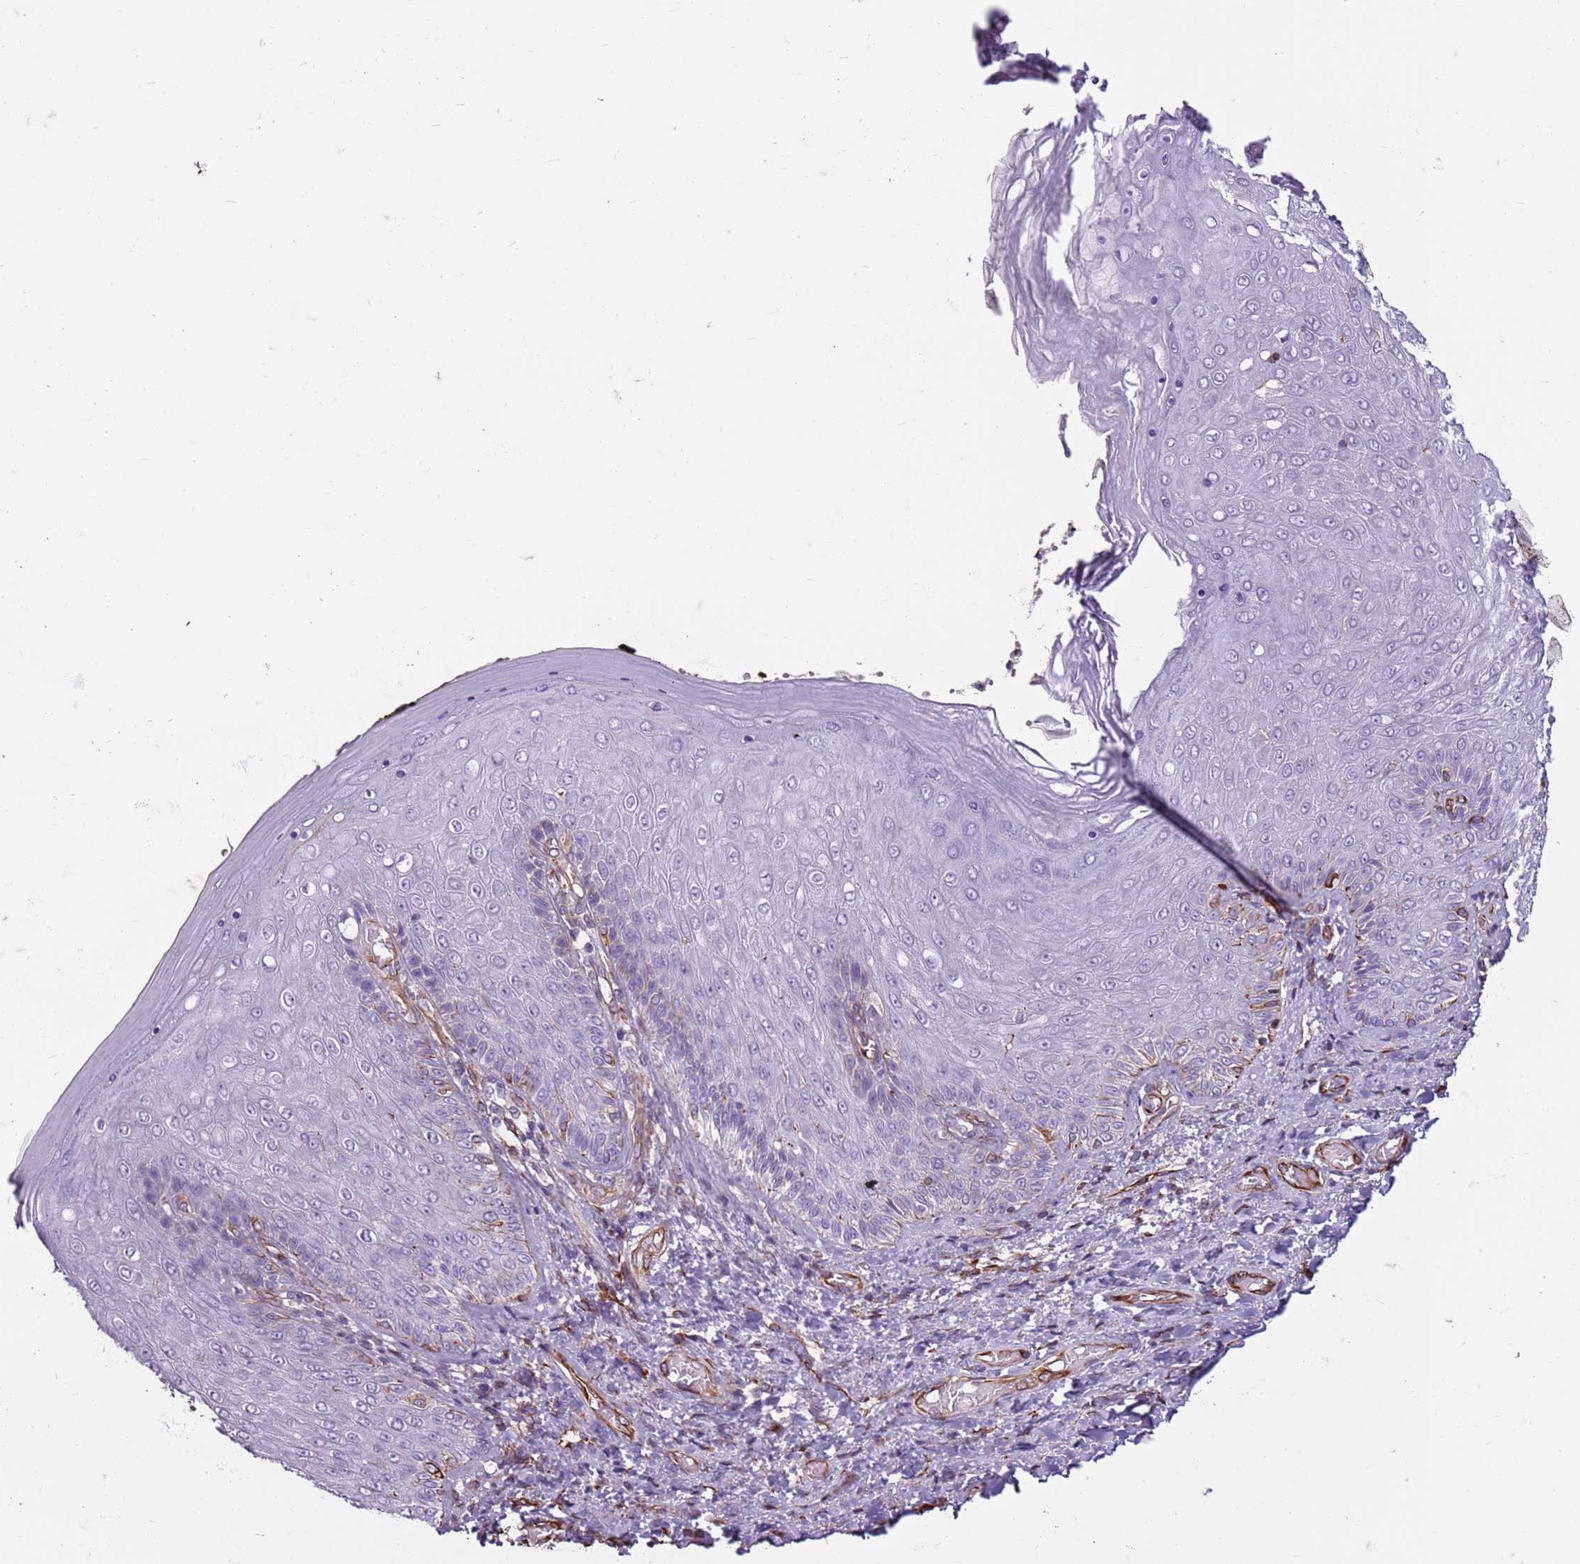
{"staining": {"intensity": "strong", "quantity": "<25%", "location": "cytoplasmic/membranous"}, "tissue": "skin", "cell_type": "Epidermal cells", "image_type": "normal", "snomed": [{"axis": "morphology", "description": "Normal tissue, NOS"}, {"axis": "topography", "description": "Anal"}], "caption": "The image demonstrates a brown stain indicating the presence of a protein in the cytoplasmic/membranous of epidermal cells in skin. The staining was performed using DAB, with brown indicating positive protein expression. Nuclei are stained blue with hematoxylin.", "gene": "TAS2R38", "patient": {"sex": "female", "age": 89}}